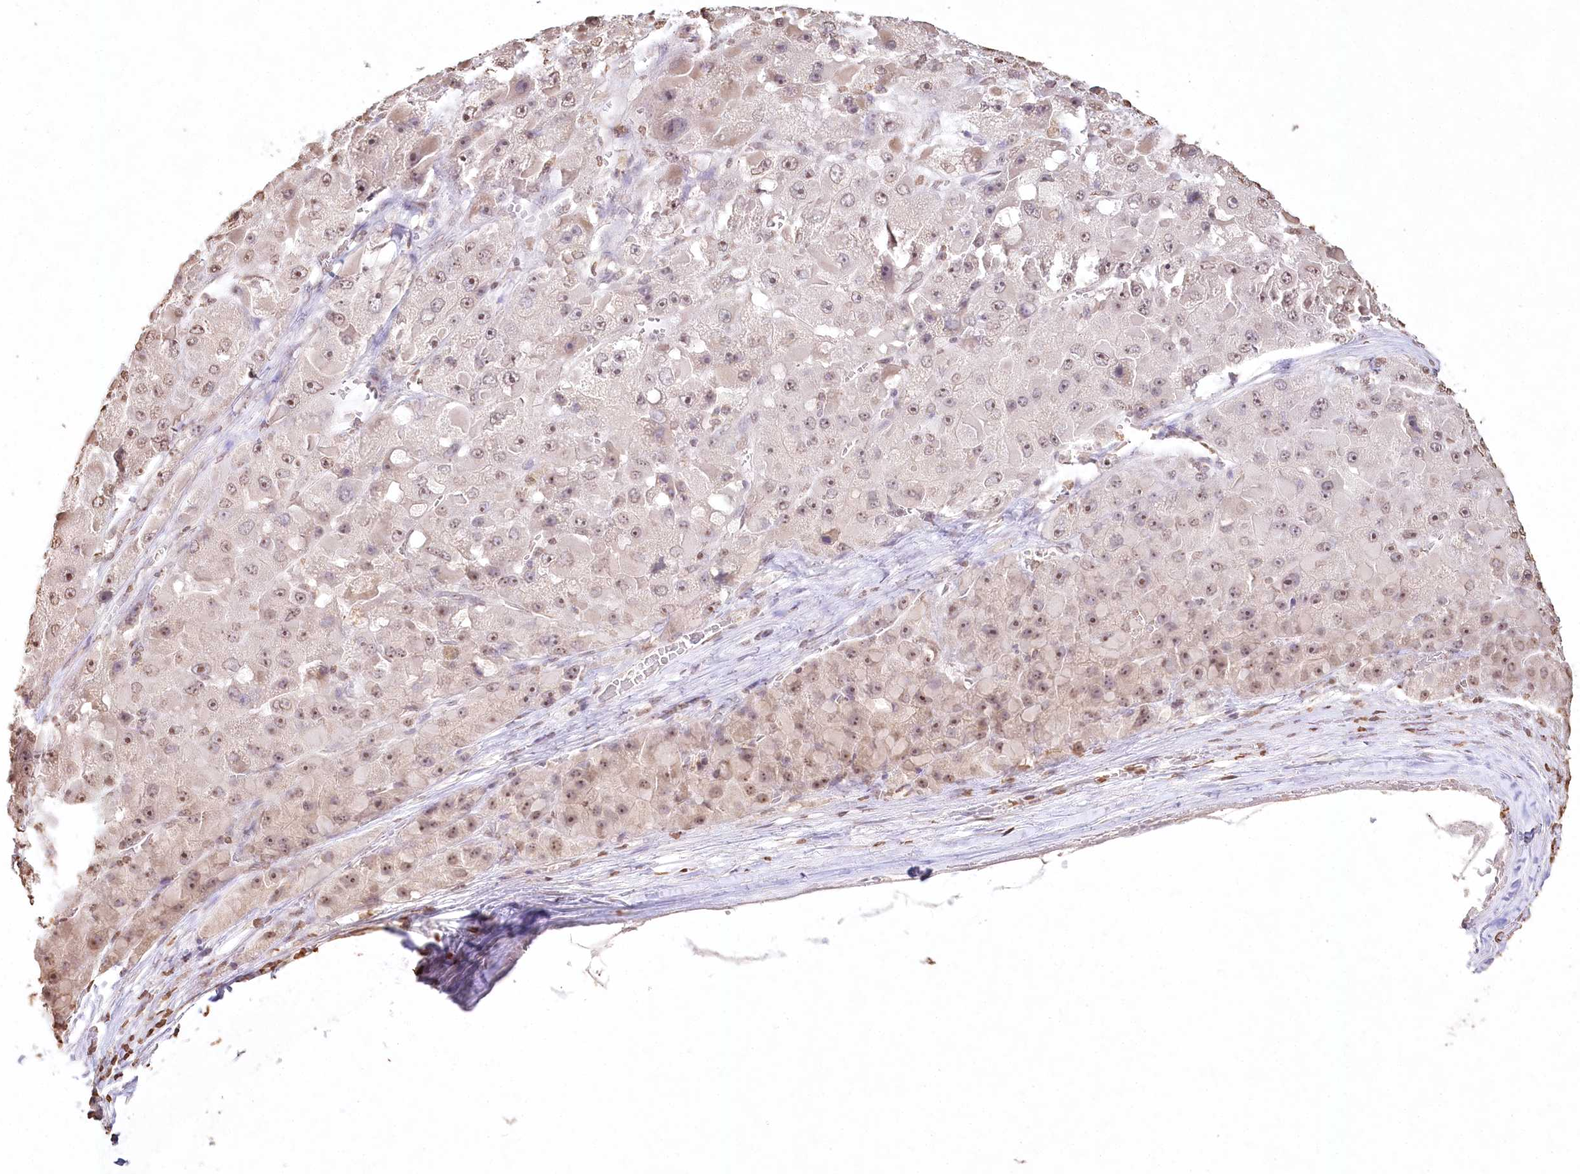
{"staining": {"intensity": "weak", "quantity": ">75%", "location": "nuclear"}, "tissue": "liver cancer", "cell_type": "Tumor cells", "image_type": "cancer", "snomed": [{"axis": "morphology", "description": "Carcinoma, Hepatocellular, NOS"}, {"axis": "topography", "description": "Liver"}], "caption": "The histopathology image exhibits staining of hepatocellular carcinoma (liver), revealing weak nuclear protein expression (brown color) within tumor cells.", "gene": "DMXL1", "patient": {"sex": "female", "age": 73}}